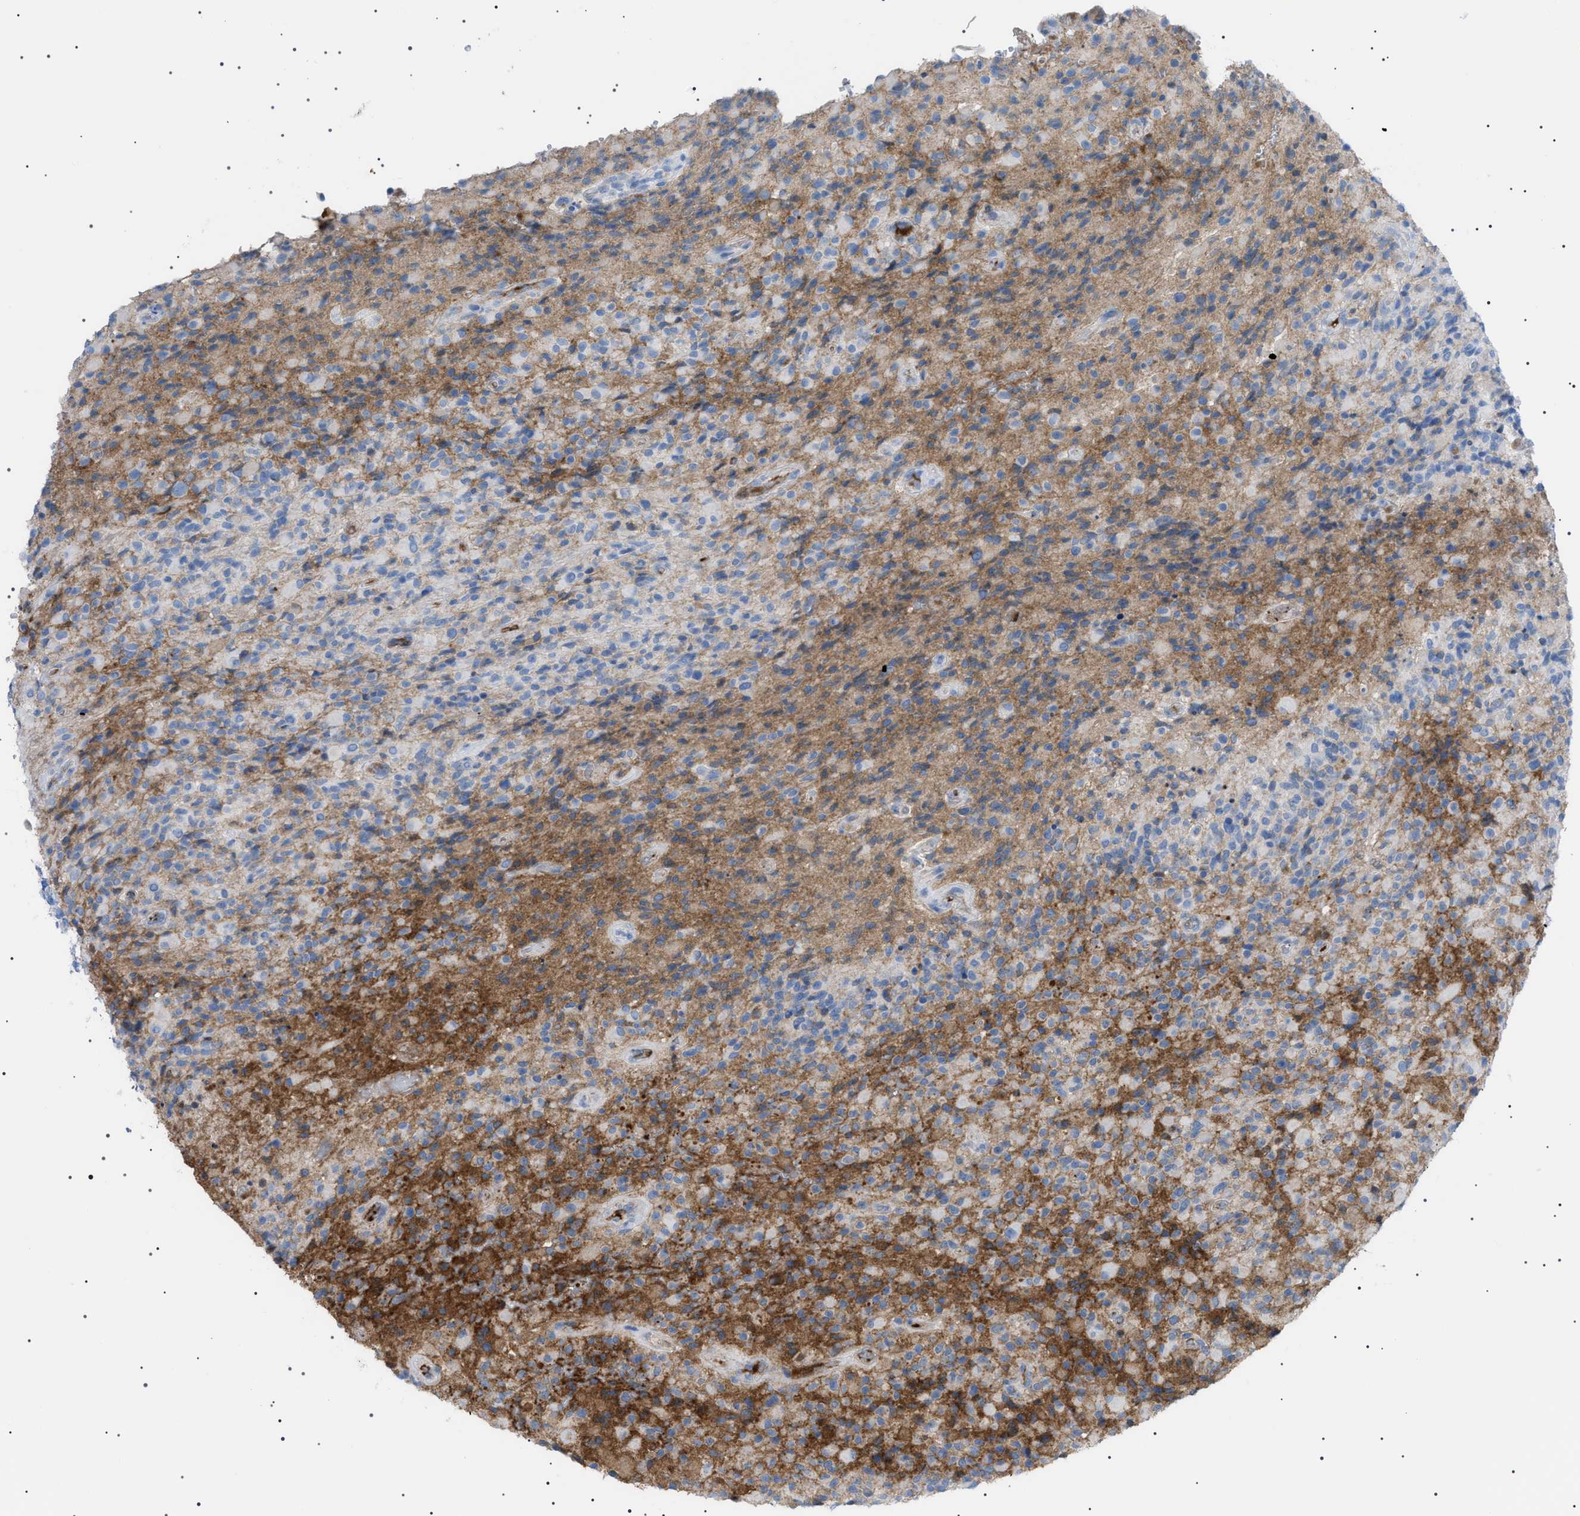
{"staining": {"intensity": "moderate", "quantity": "25%-75%", "location": "cytoplasmic/membranous"}, "tissue": "glioma", "cell_type": "Tumor cells", "image_type": "cancer", "snomed": [{"axis": "morphology", "description": "Glioma, malignant, High grade"}, {"axis": "topography", "description": "Brain"}], "caption": "DAB (3,3'-diaminobenzidine) immunohistochemical staining of human malignant glioma (high-grade) exhibits moderate cytoplasmic/membranous protein positivity in about 25%-75% of tumor cells.", "gene": "LPA", "patient": {"sex": "male", "age": 71}}